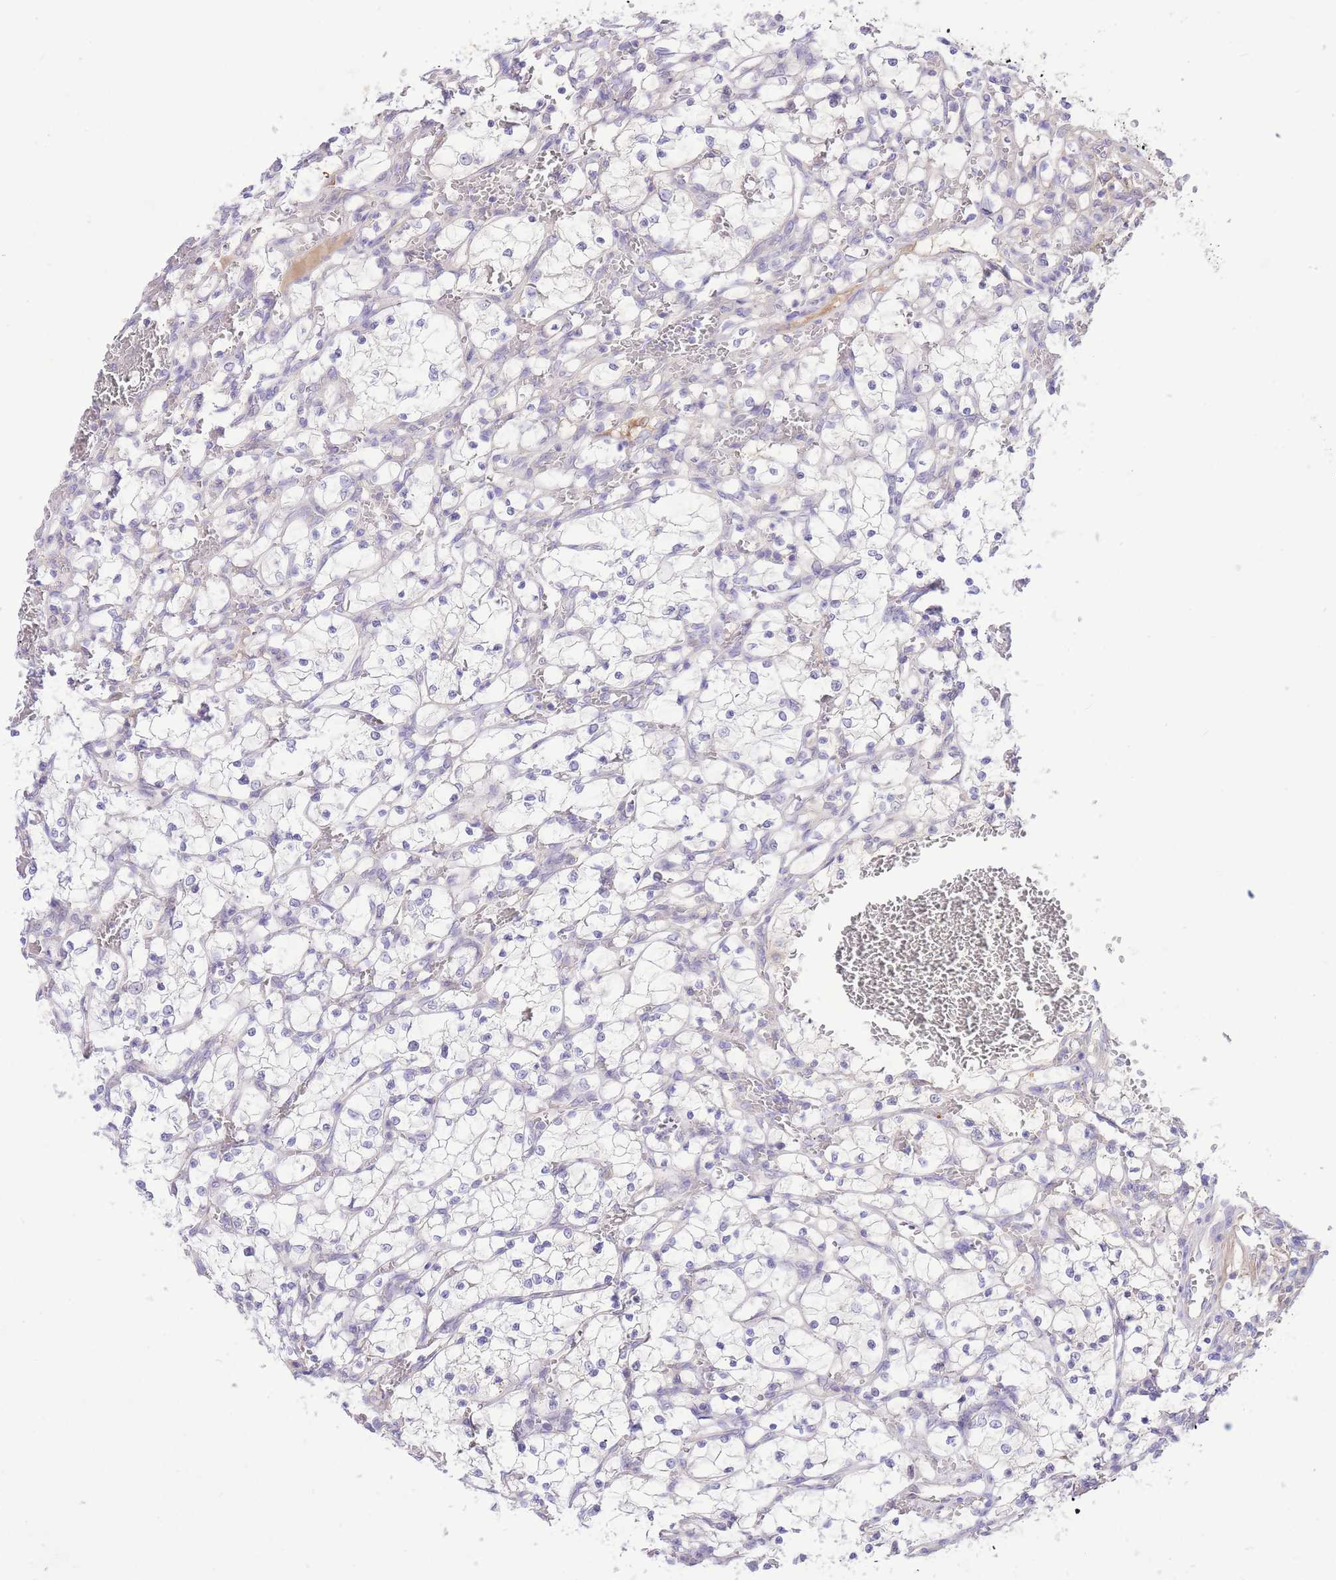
{"staining": {"intensity": "negative", "quantity": "none", "location": "none"}, "tissue": "renal cancer", "cell_type": "Tumor cells", "image_type": "cancer", "snomed": [{"axis": "morphology", "description": "Adenocarcinoma, NOS"}, {"axis": "topography", "description": "Kidney"}], "caption": "An image of human adenocarcinoma (renal) is negative for staining in tumor cells. The staining is performed using DAB (3,3'-diaminobenzidine) brown chromogen with nuclei counter-stained in using hematoxylin.", "gene": "LIPH", "patient": {"sex": "female", "age": 69}}